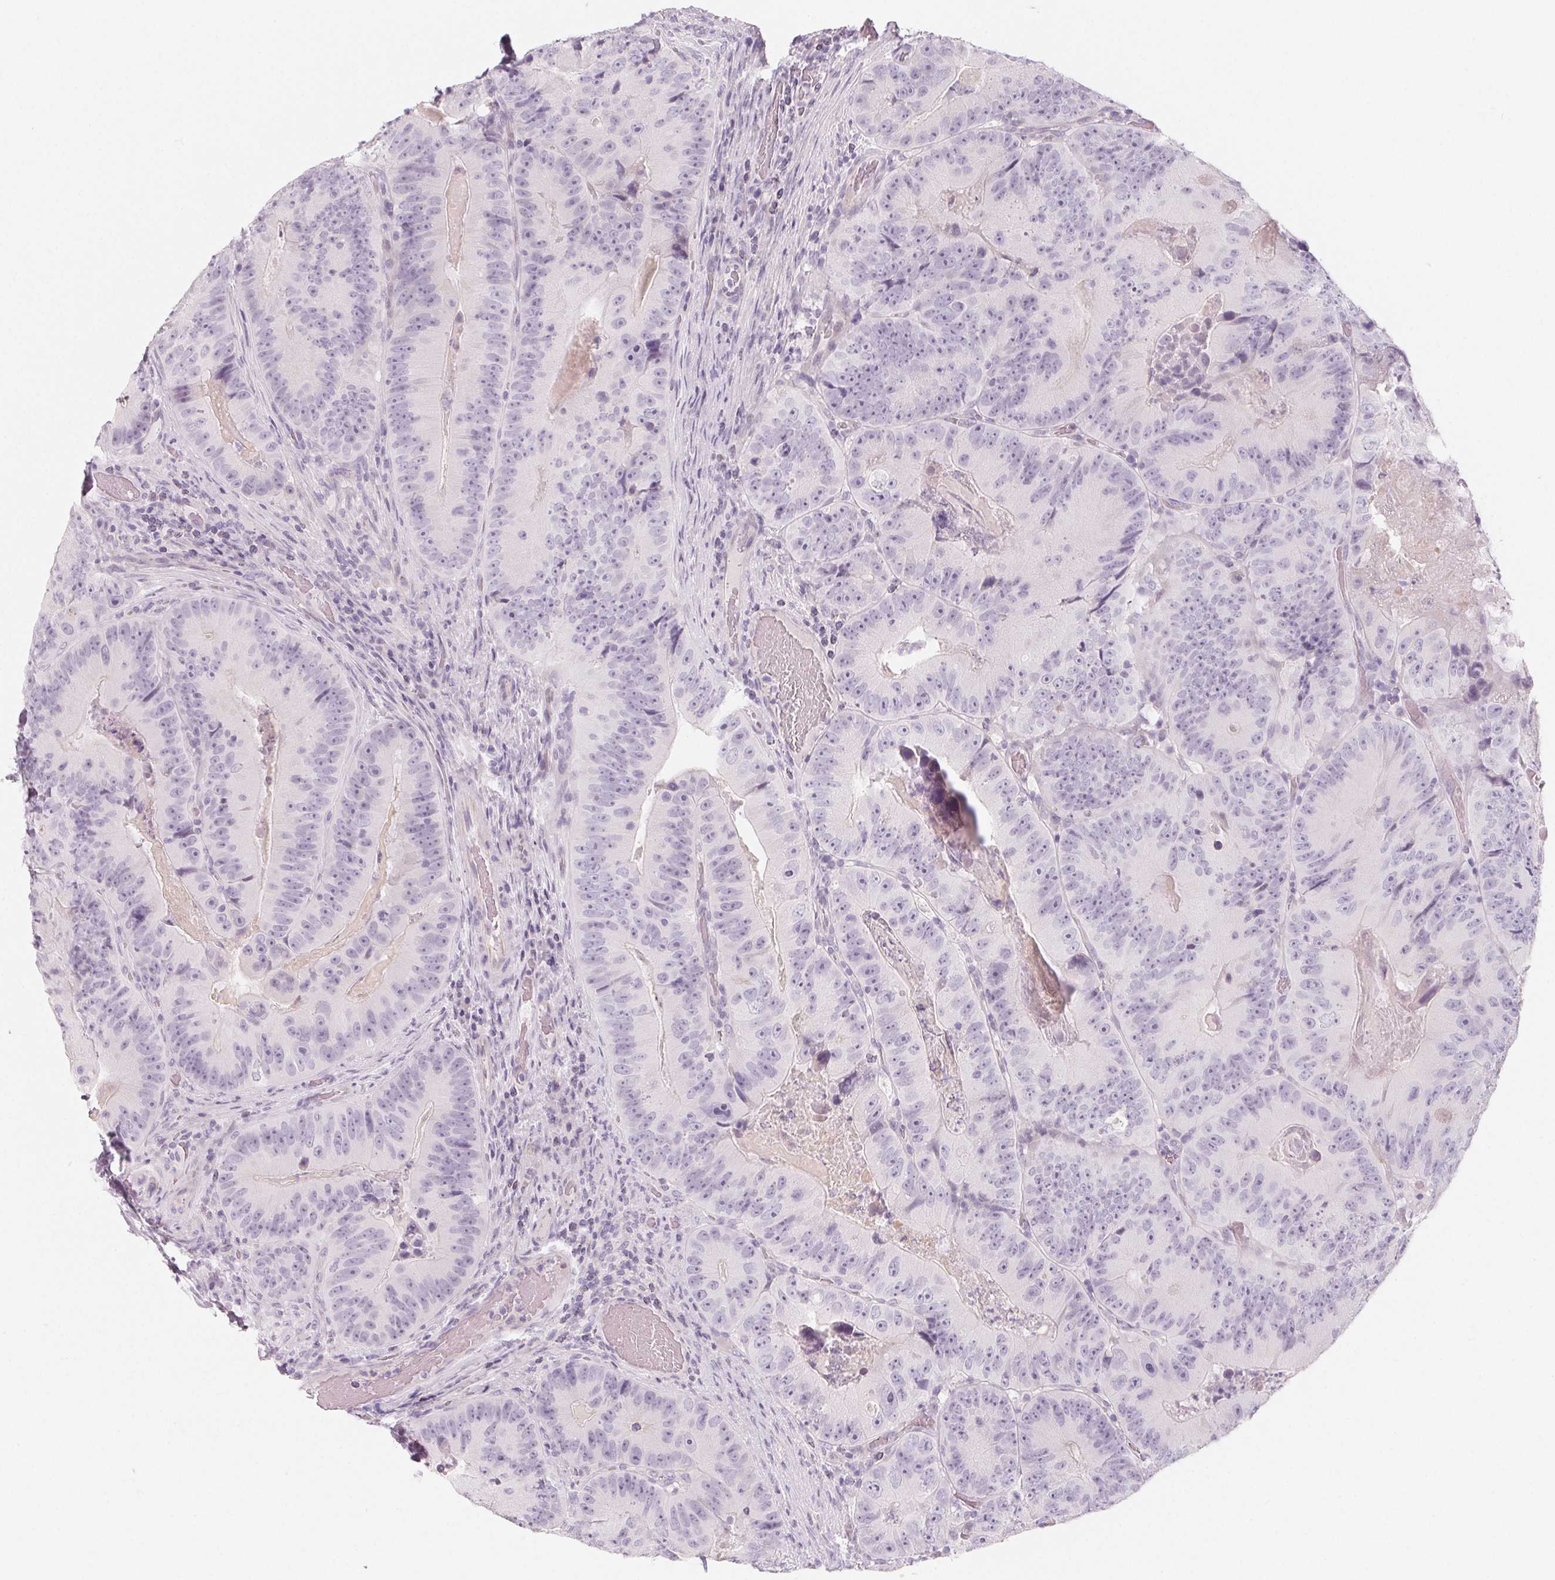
{"staining": {"intensity": "negative", "quantity": "none", "location": "none"}, "tissue": "colorectal cancer", "cell_type": "Tumor cells", "image_type": "cancer", "snomed": [{"axis": "morphology", "description": "Adenocarcinoma, NOS"}, {"axis": "topography", "description": "Colon"}], "caption": "Micrograph shows no protein positivity in tumor cells of colorectal adenocarcinoma tissue.", "gene": "SH3GL2", "patient": {"sex": "female", "age": 86}}